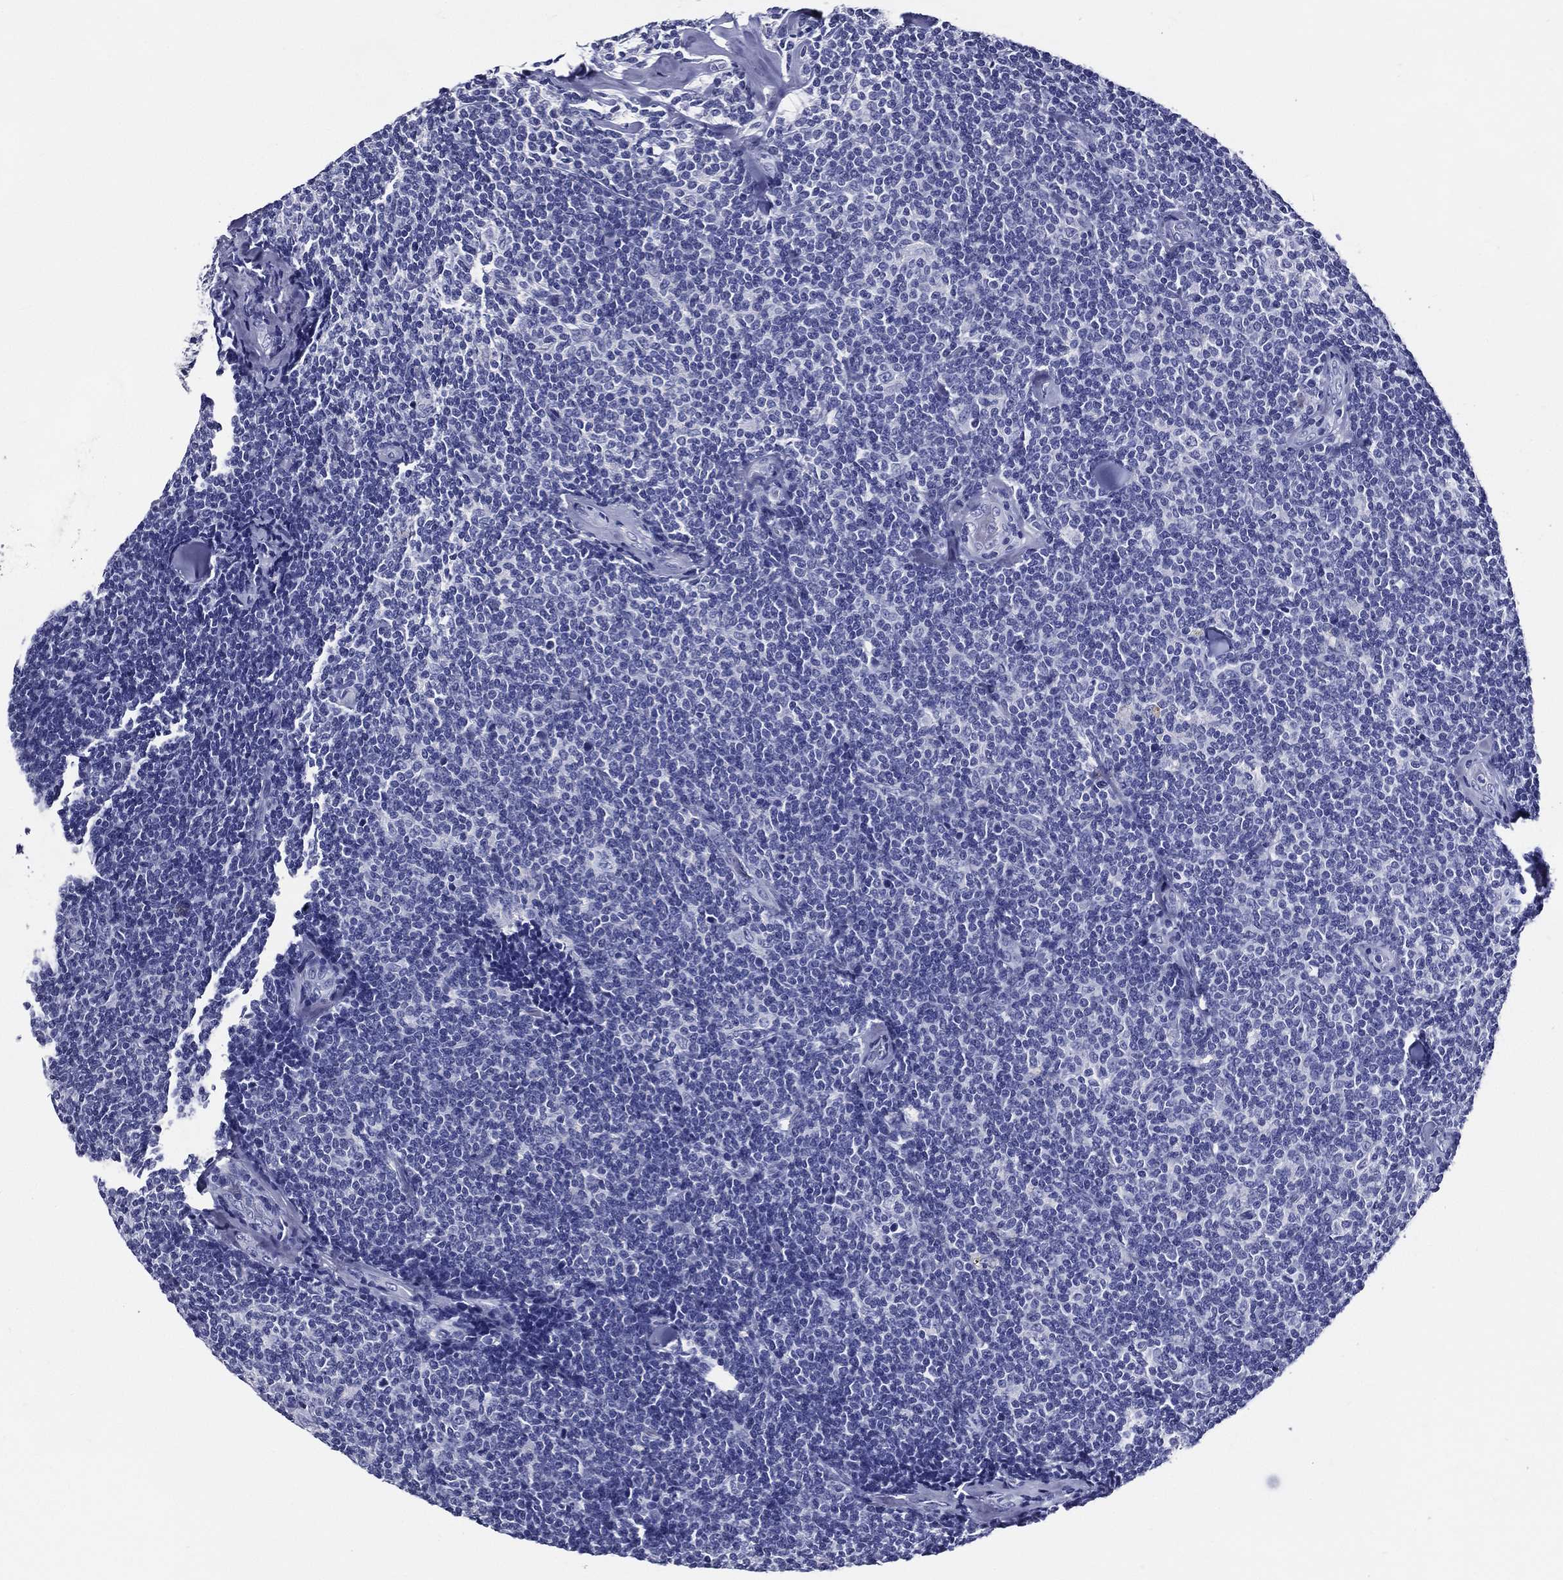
{"staining": {"intensity": "negative", "quantity": "none", "location": "none"}, "tissue": "lymphoma", "cell_type": "Tumor cells", "image_type": "cancer", "snomed": [{"axis": "morphology", "description": "Malignant lymphoma, non-Hodgkin's type, Low grade"}, {"axis": "topography", "description": "Lymph node"}], "caption": "DAB immunohistochemical staining of lymphoma shows no significant staining in tumor cells. The staining is performed using DAB brown chromogen with nuclei counter-stained in using hematoxylin.", "gene": "ACE2", "patient": {"sex": "female", "age": 56}}